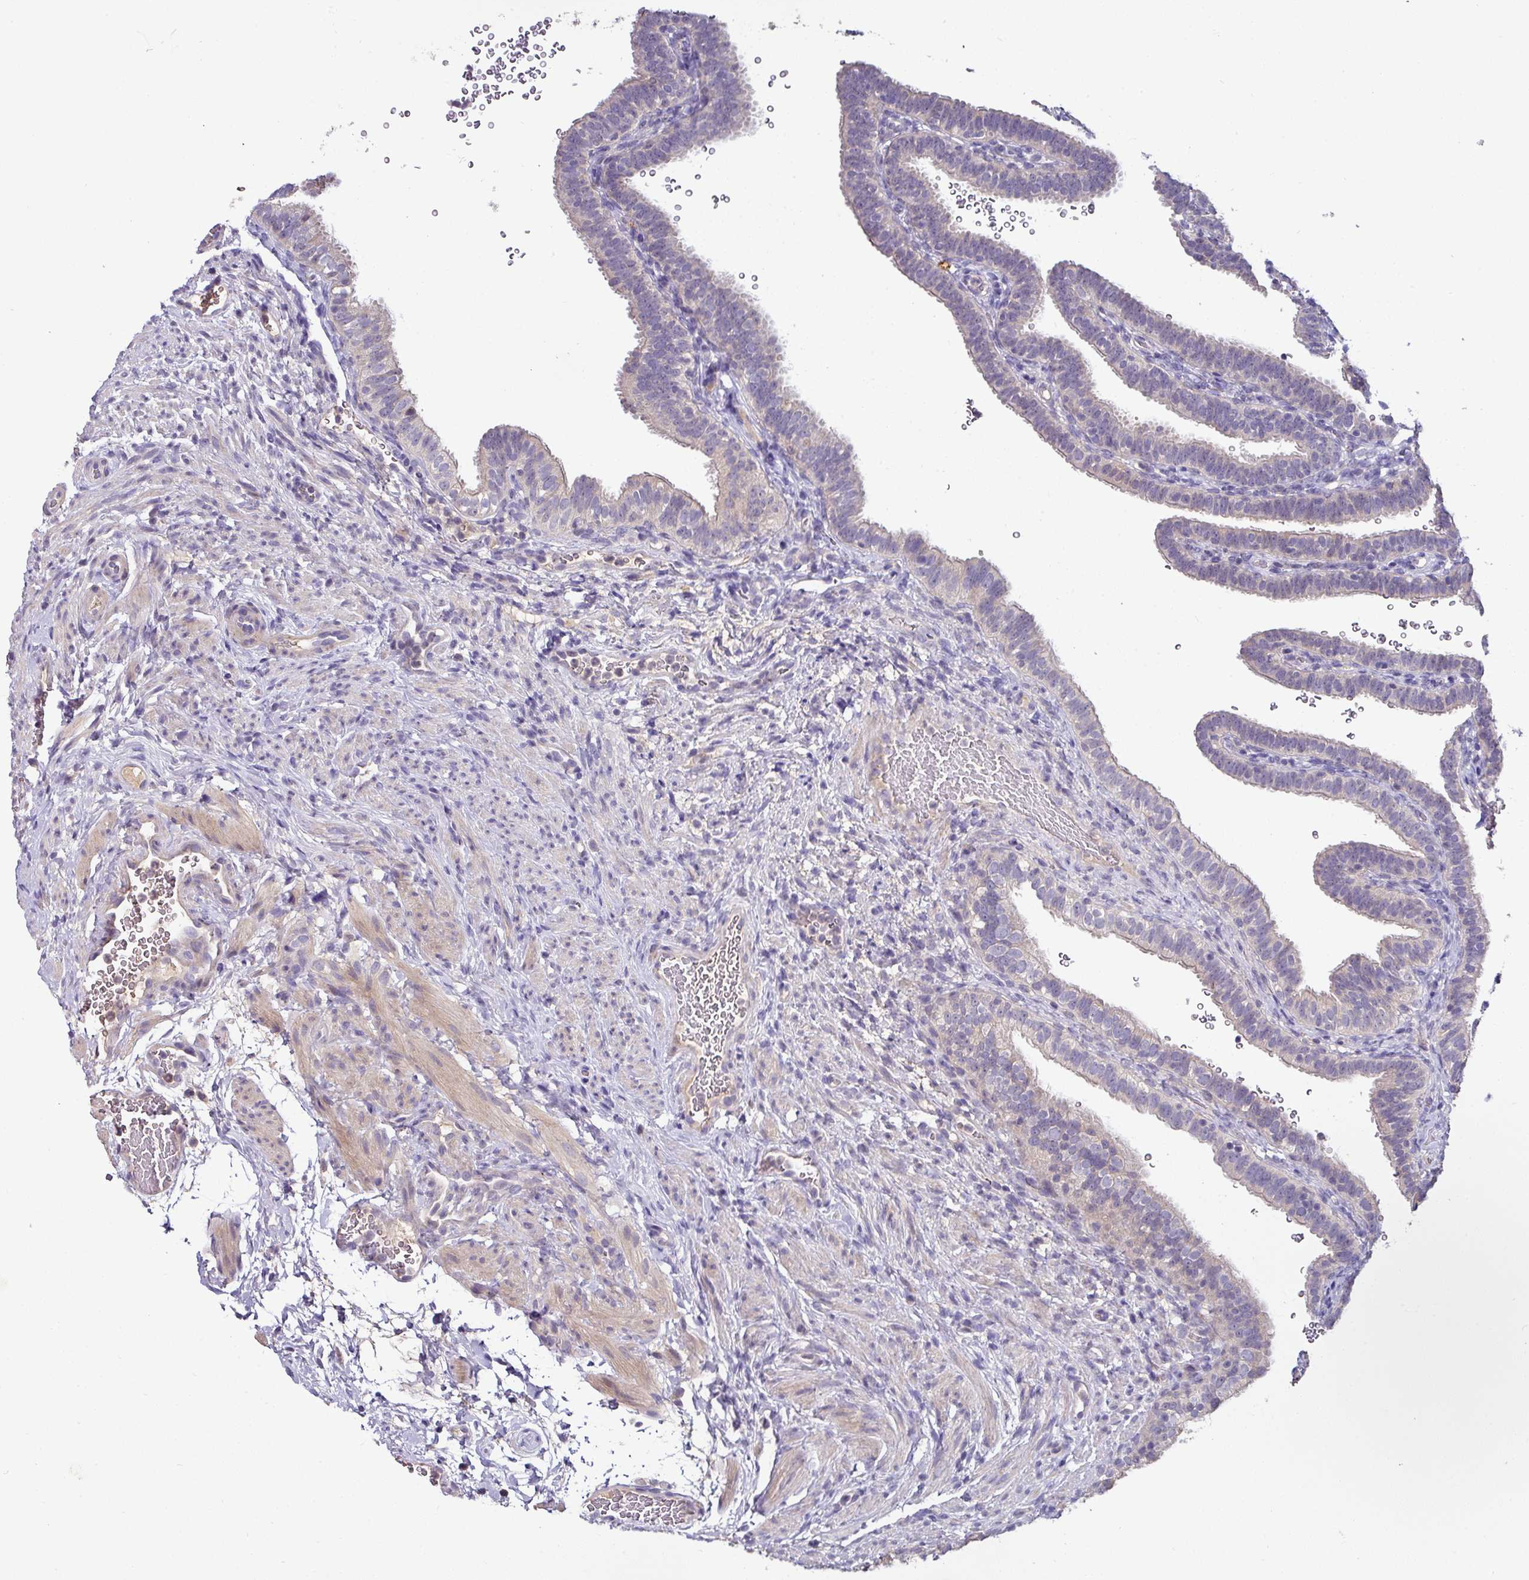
{"staining": {"intensity": "negative", "quantity": "none", "location": "none"}, "tissue": "fallopian tube", "cell_type": "Glandular cells", "image_type": "normal", "snomed": [{"axis": "morphology", "description": "Normal tissue, NOS"}, {"axis": "topography", "description": "Fallopian tube"}], "caption": "Histopathology image shows no significant protein positivity in glandular cells of normal fallopian tube. Brightfield microscopy of immunohistochemistry stained with DAB (3,3'-diaminobenzidine) (brown) and hematoxylin (blue), captured at high magnification.", "gene": "AEBP2", "patient": {"sex": "female", "age": 41}}